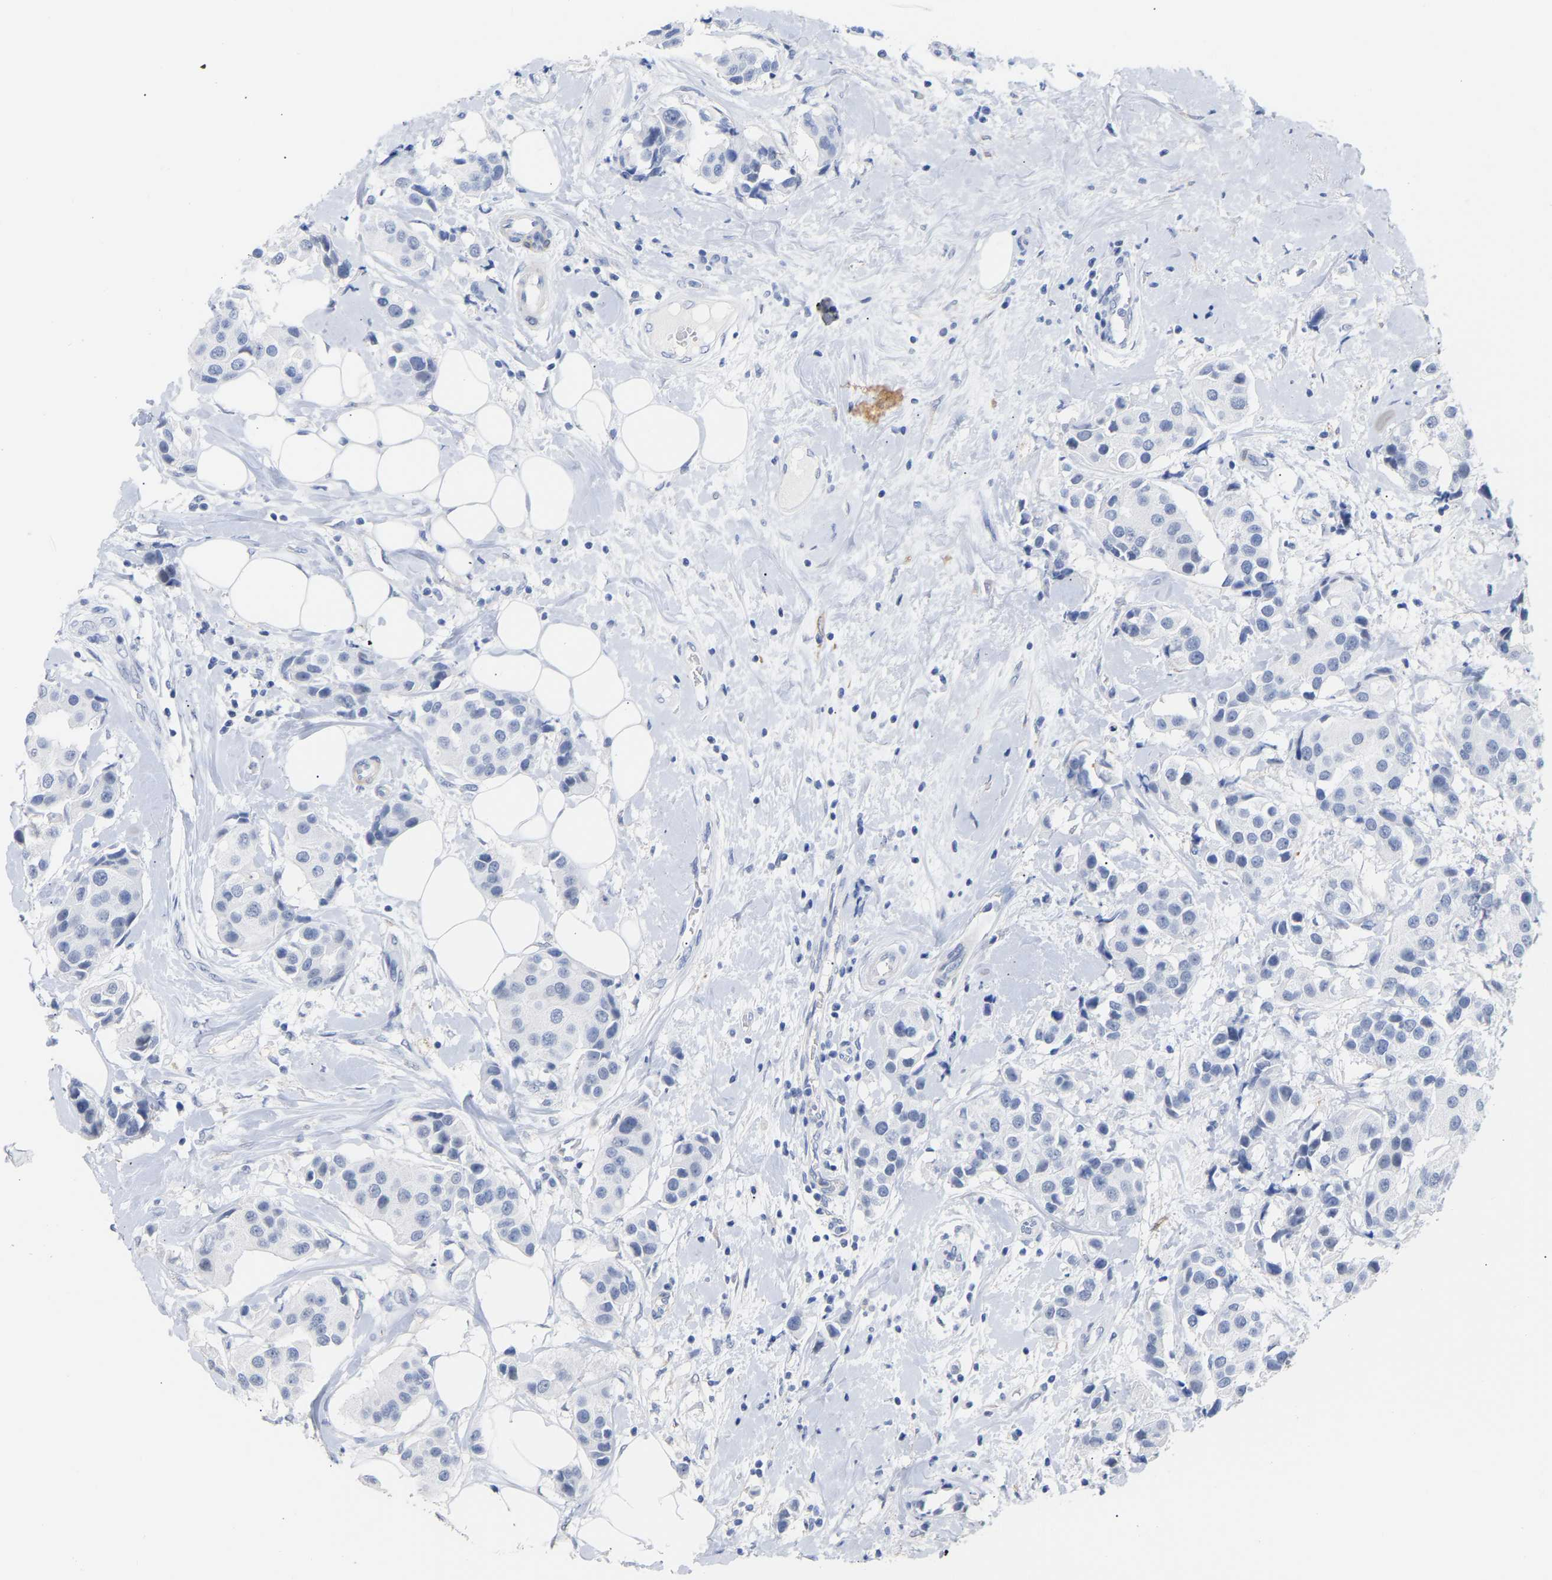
{"staining": {"intensity": "negative", "quantity": "none", "location": "none"}, "tissue": "breast cancer", "cell_type": "Tumor cells", "image_type": "cancer", "snomed": [{"axis": "morphology", "description": "Normal tissue, NOS"}, {"axis": "morphology", "description": "Duct carcinoma"}, {"axis": "topography", "description": "Breast"}], "caption": "Photomicrograph shows no protein staining in tumor cells of breast infiltrating ductal carcinoma tissue.", "gene": "AMPH", "patient": {"sex": "female", "age": 39}}